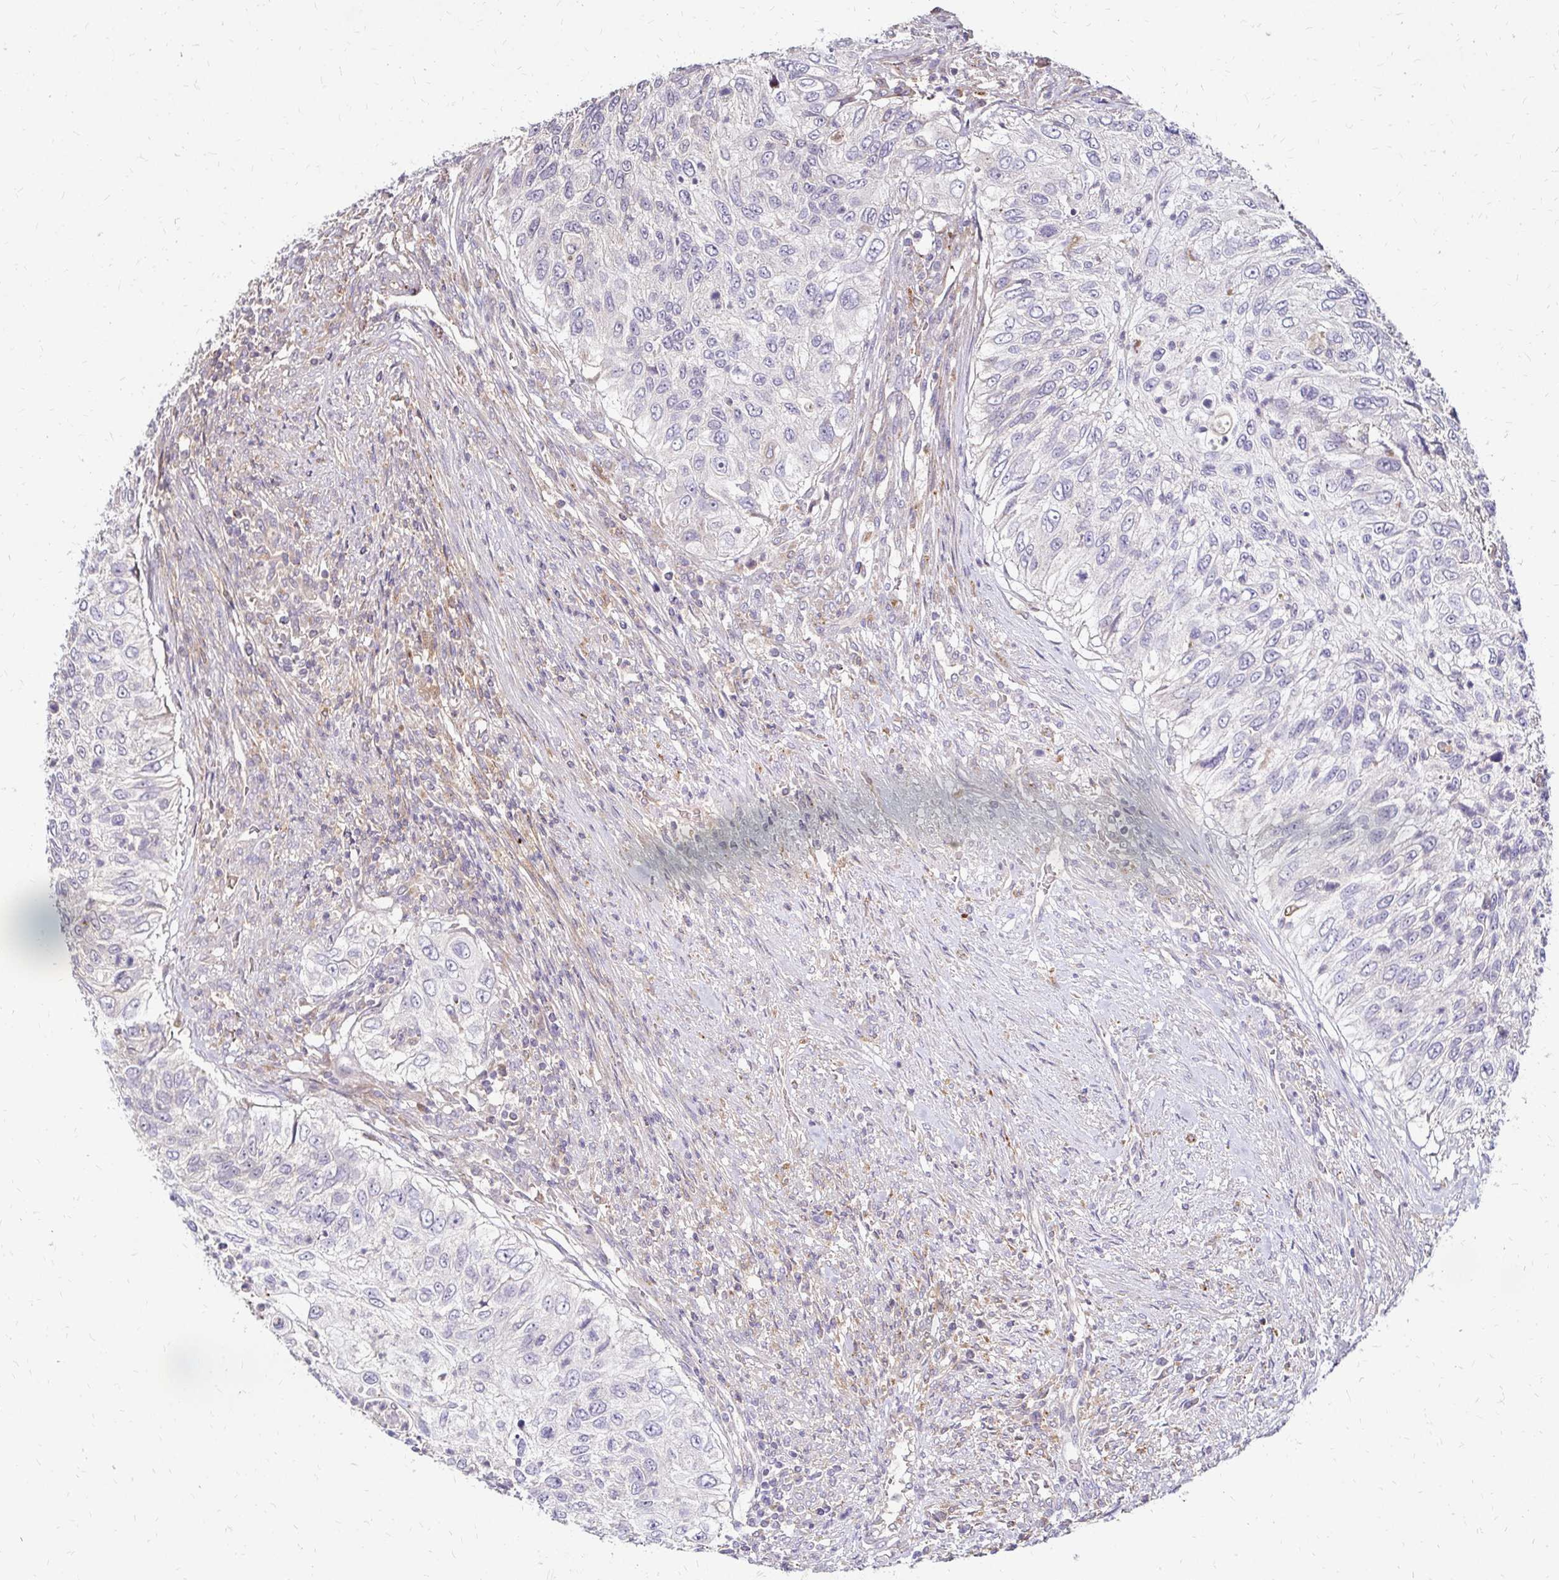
{"staining": {"intensity": "negative", "quantity": "none", "location": "none"}, "tissue": "urothelial cancer", "cell_type": "Tumor cells", "image_type": "cancer", "snomed": [{"axis": "morphology", "description": "Urothelial carcinoma, High grade"}, {"axis": "topography", "description": "Urinary bladder"}], "caption": "The photomicrograph shows no staining of tumor cells in urothelial cancer.", "gene": "IDUA", "patient": {"sex": "female", "age": 60}}